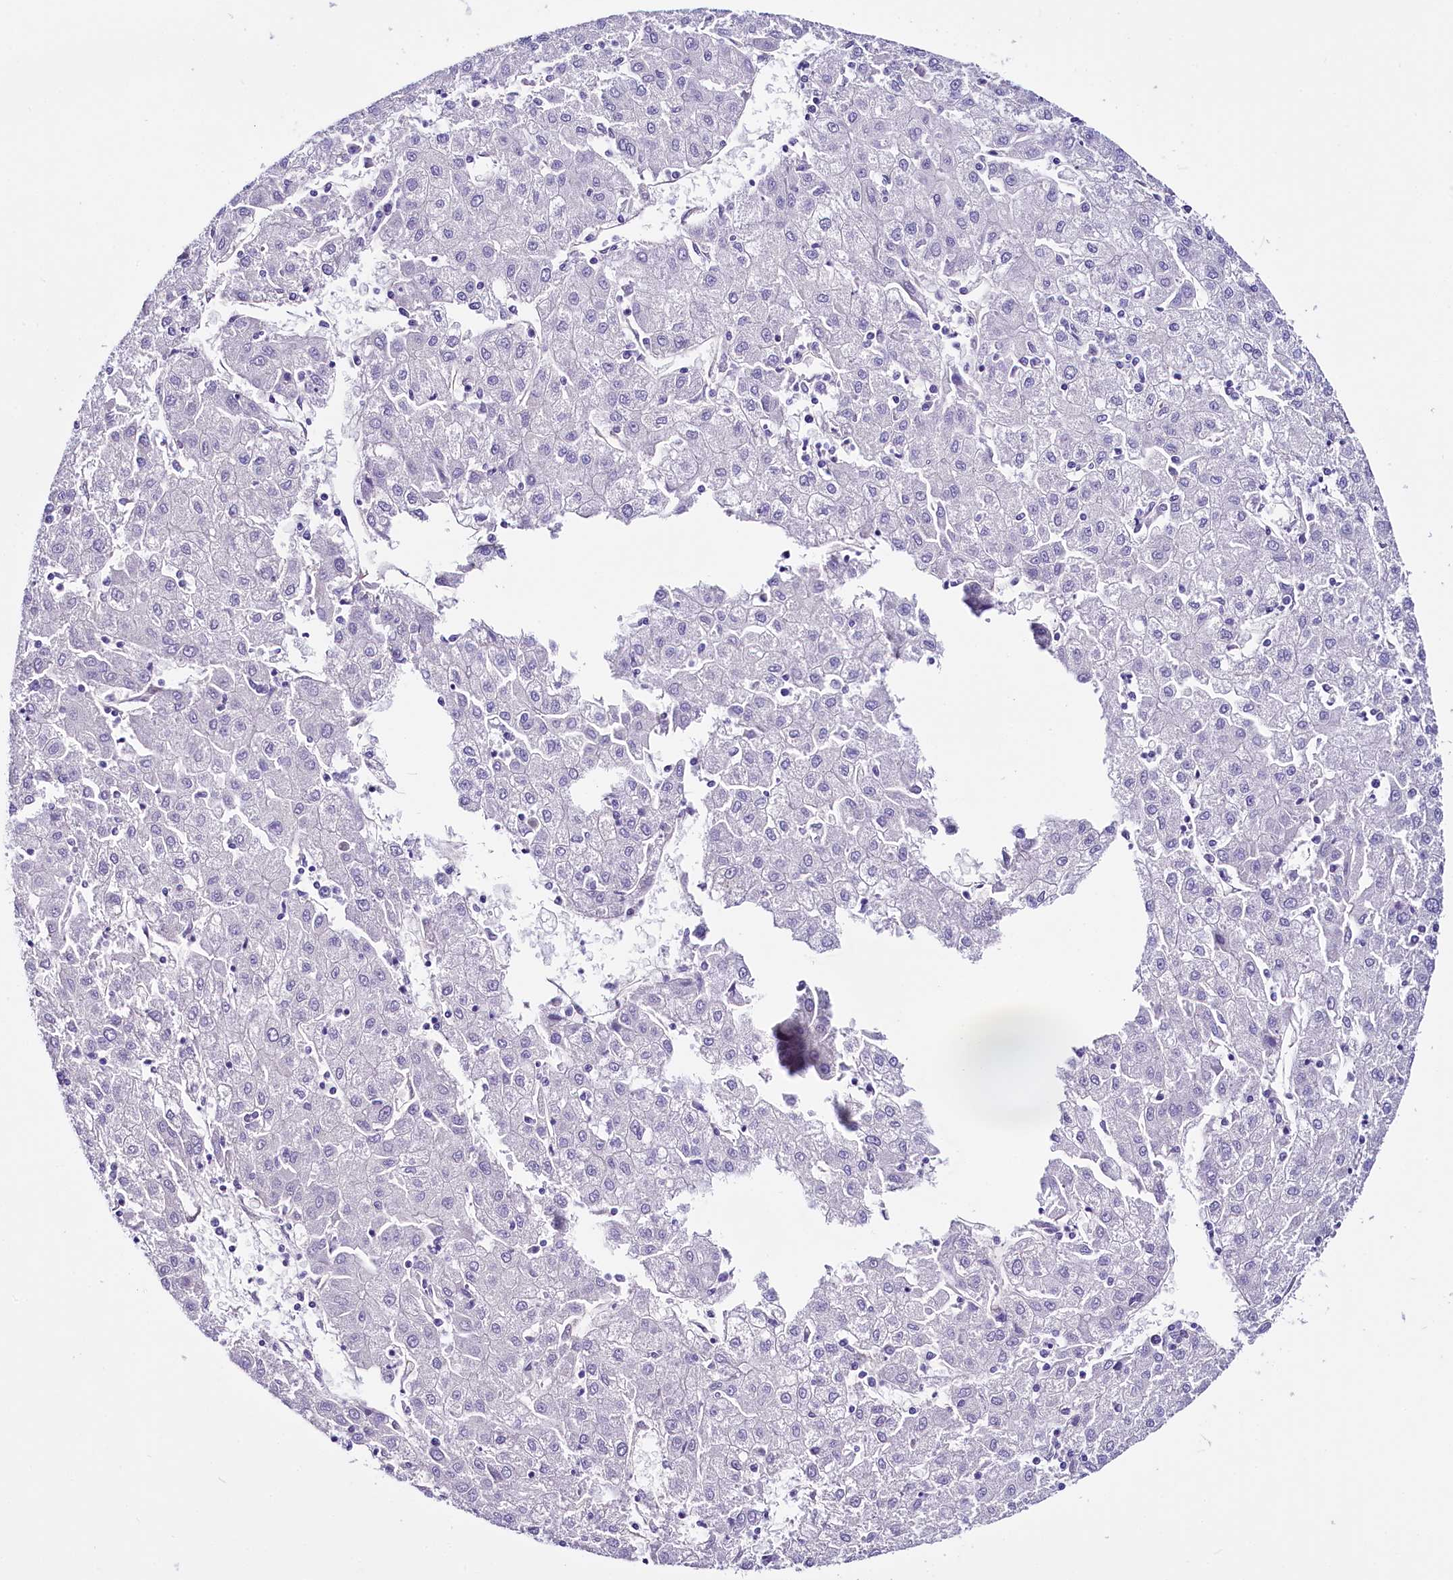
{"staining": {"intensity": "negative", "quantity": "none", "location": "none"}, "tissue": "liver cancer", "cell_type": "Tumor cells", "image_type": "cancer", "snomed": [{"axis": "morphology", "description": "Carcinoma, Hepatocellular, NOS"}, {"axis": "topography", "description": "Liver"}], "caption": "Immunohistochemistry (IHC) photomicrograph of liver cancer (hepatocellular carcinoma) stained for a protein (brown), which shows no positivity in tumor cells.", "gene": "STXBP1", "patient": {"sex": "male", "age": 72}}